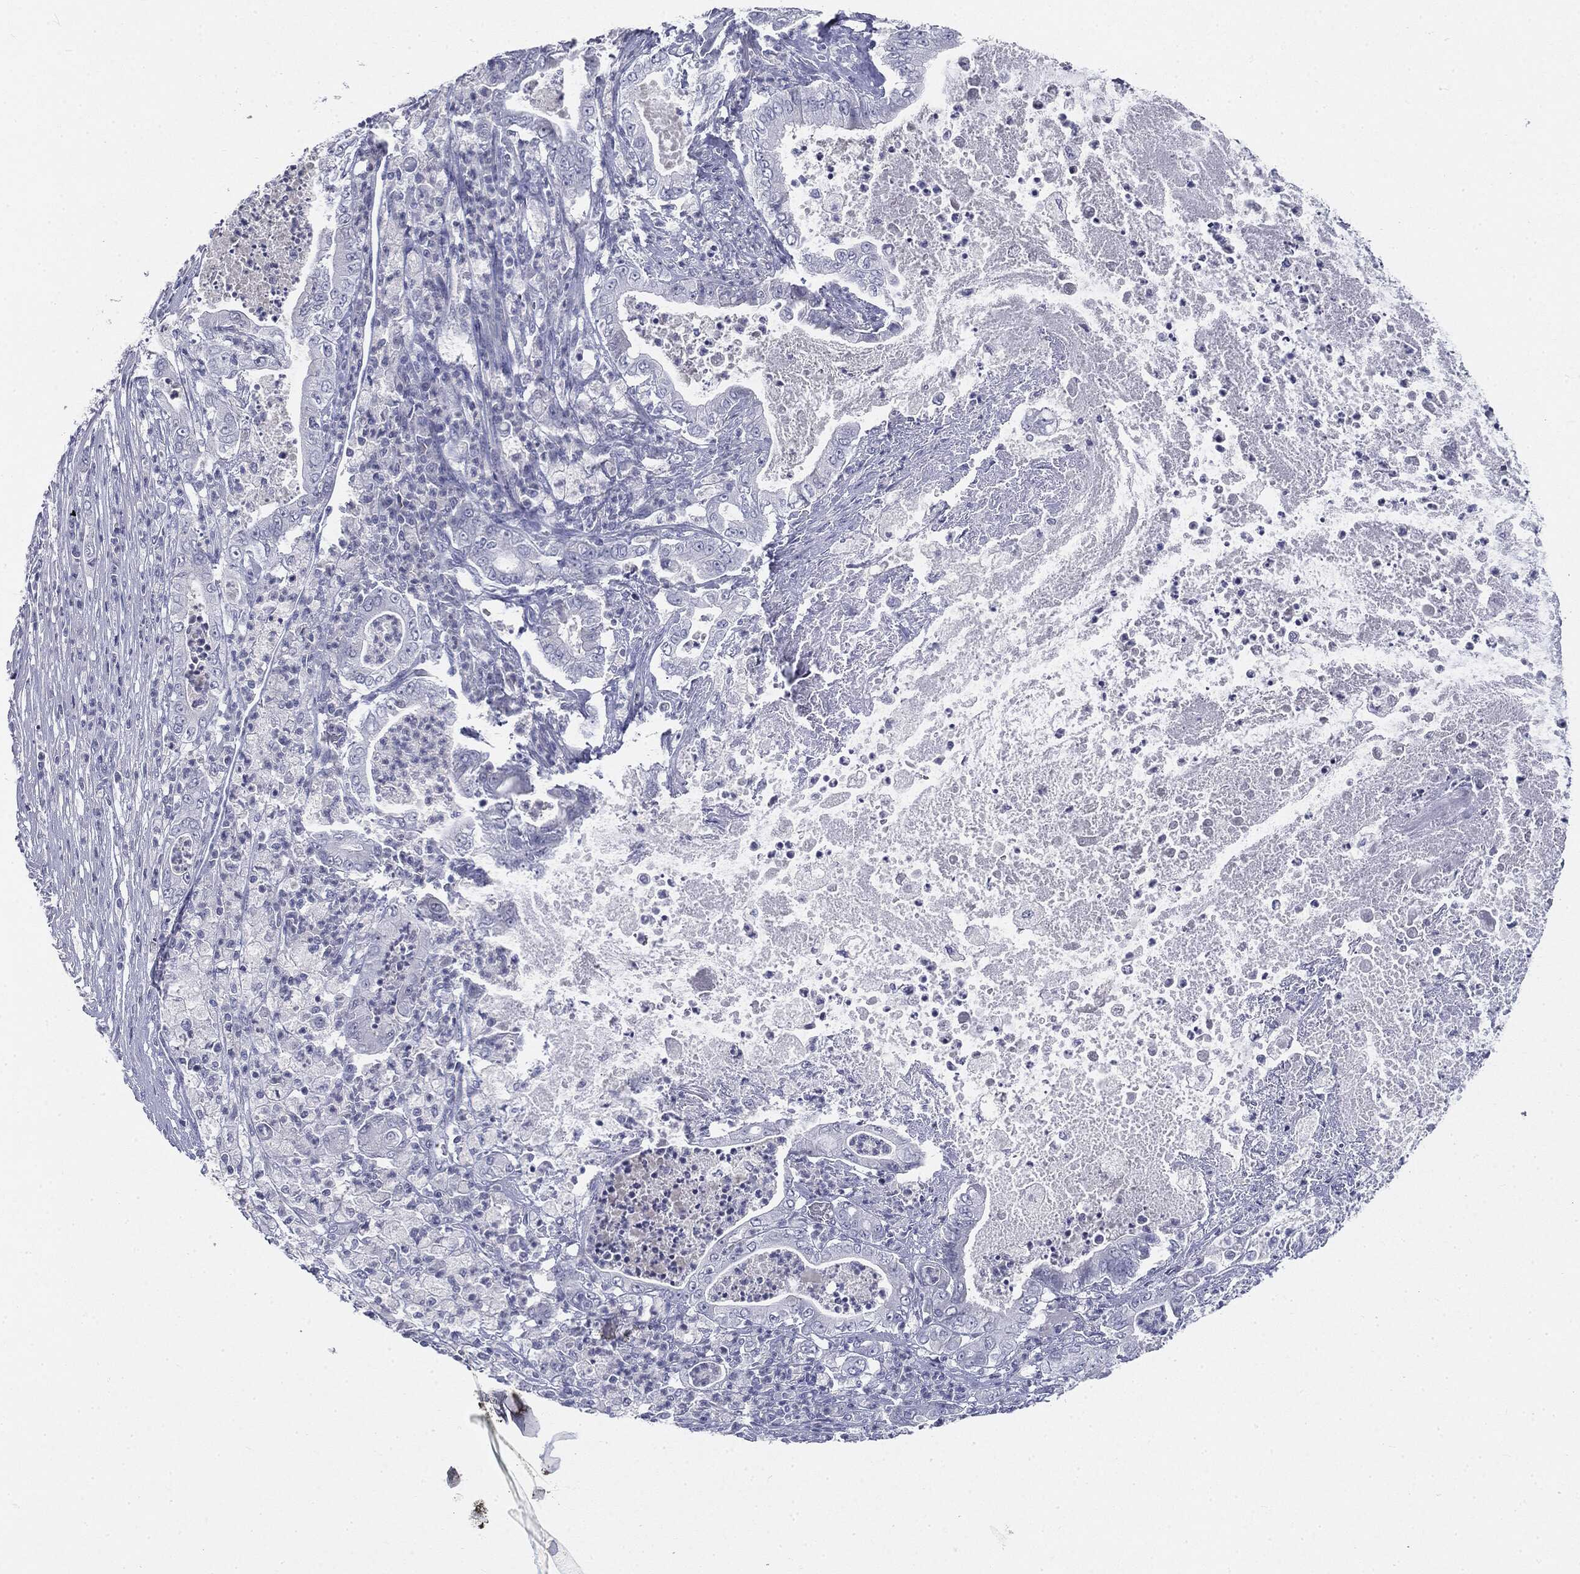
{"staining": {"intensity": "negative", "quantity": "none", "location": "none"}, "tissue": "pancreatic cancer", "cell_type": "Tumor cells", "image_type": "cancer", "snomed": [{"axis": "morphology", "description": "Adenocarcinoma, NOS"}, {"axis": "topography", "description": "Pancreas"}], "caption": "The photomicrograph demonstrates no staining of tumor cells in adenocarcinoma (pancreatic). (DAB (3,3'-diaminobenzidine) immunohistochemistry (IHC) with hematoxylin counter stain).", "gene": "CGB1", "patient": {"sex": "male", "age": 71}}